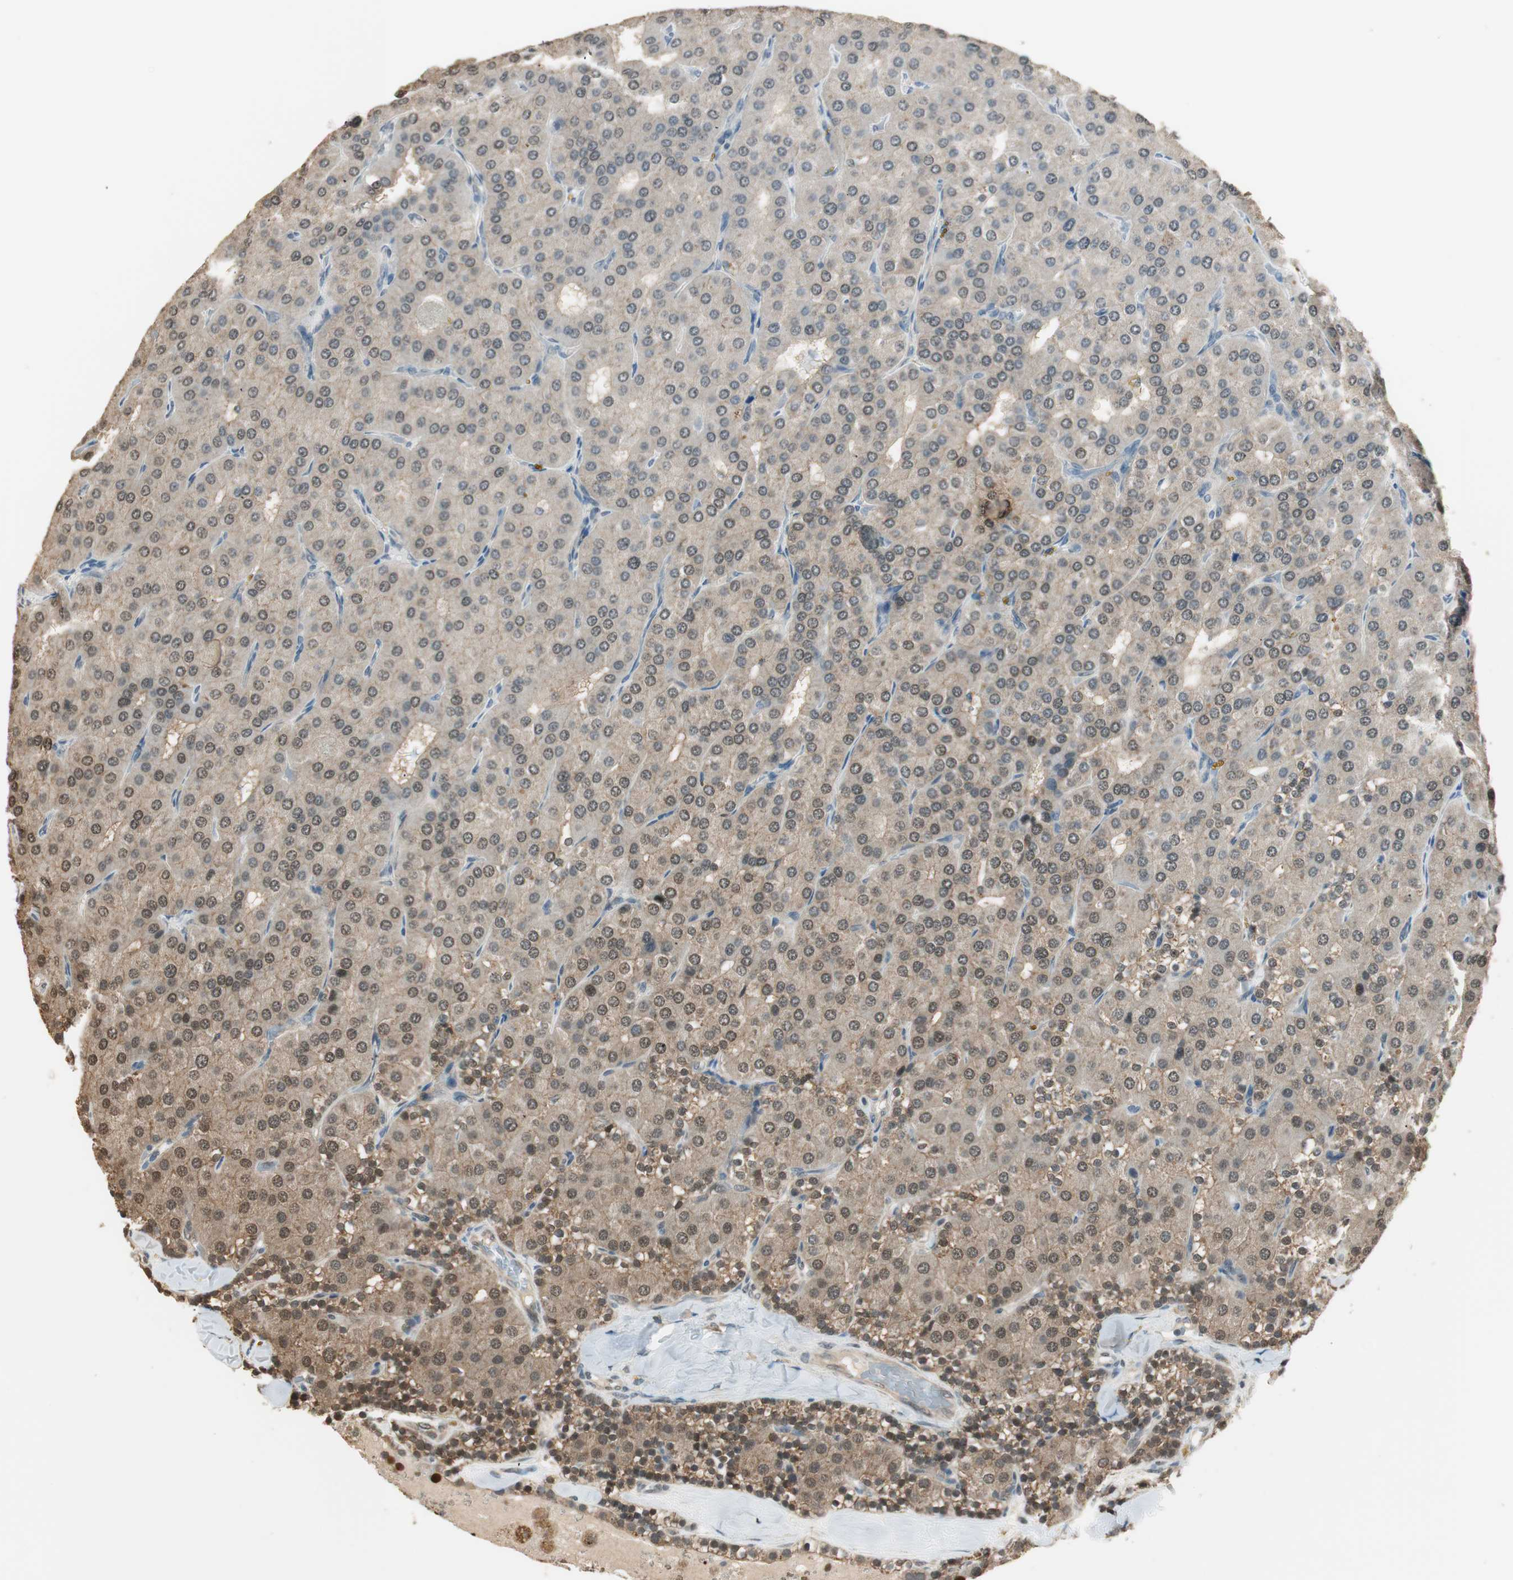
{"staining": {"intensity": "moderate", "quantity": ">75%", "location": "cytoplasmic/membranous"}, "tissue": "parathyroid gland", "cell_type": "Glandular cells", "image_type": "normal", "snomed": [{"axis": "morphology", "description": "Normal tissue, NOS"}, {"axis": "morphology", "description": "Adenoma, NOS"}, {"axis": "topography", "description": "Parathyroid gland"}], "caption": "DAB immunohistochemical staining of benign parathyroid gland exhibits moderate cytoplasmic/membranous protein staining in approximately >75% of glandular cells. (IHC, brightfield microscopy, high magnification).", "gene": "USP5", "patient": {"sex": "female", "age": 86}}